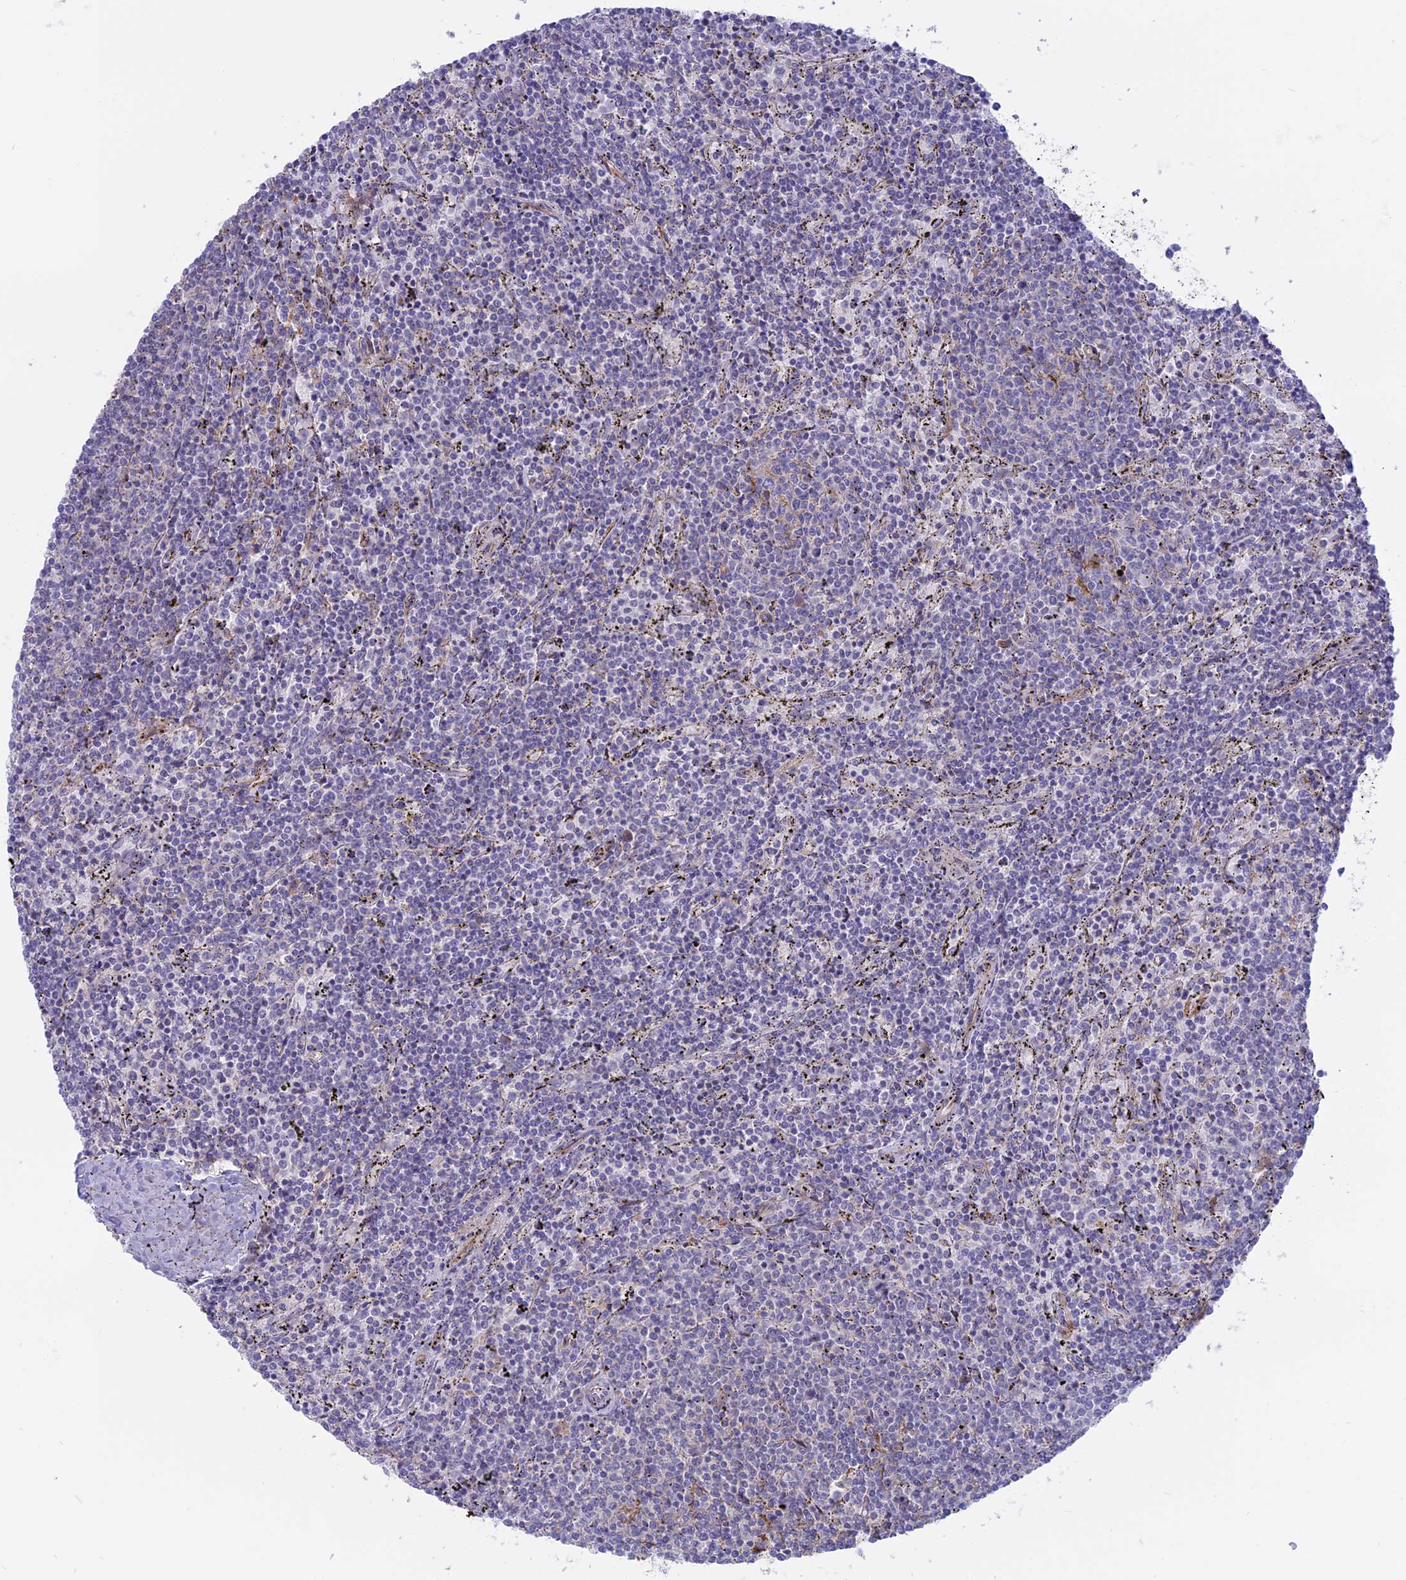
{"staining": {"intensity": "negative", "quantity": "none", "location": "none"}, "tissue": "lymphoma", "cell_type": "Tumor cells", "image_type": "cancer", "snomed": [{"axis": "morphology", "description": "Malignant lymphoma, non-Hodgkin's type, Low grade"}, {"axis": "topography", "description": "Spleen"}], "caption": "Immunohistochemistry (IHC) of low-grade malignant lymphoma, non-Hodgkin's type reveals no positivity in tumor cells.", "gene": "MYO5B", "patient": {"sex": "female", "age": 50}}